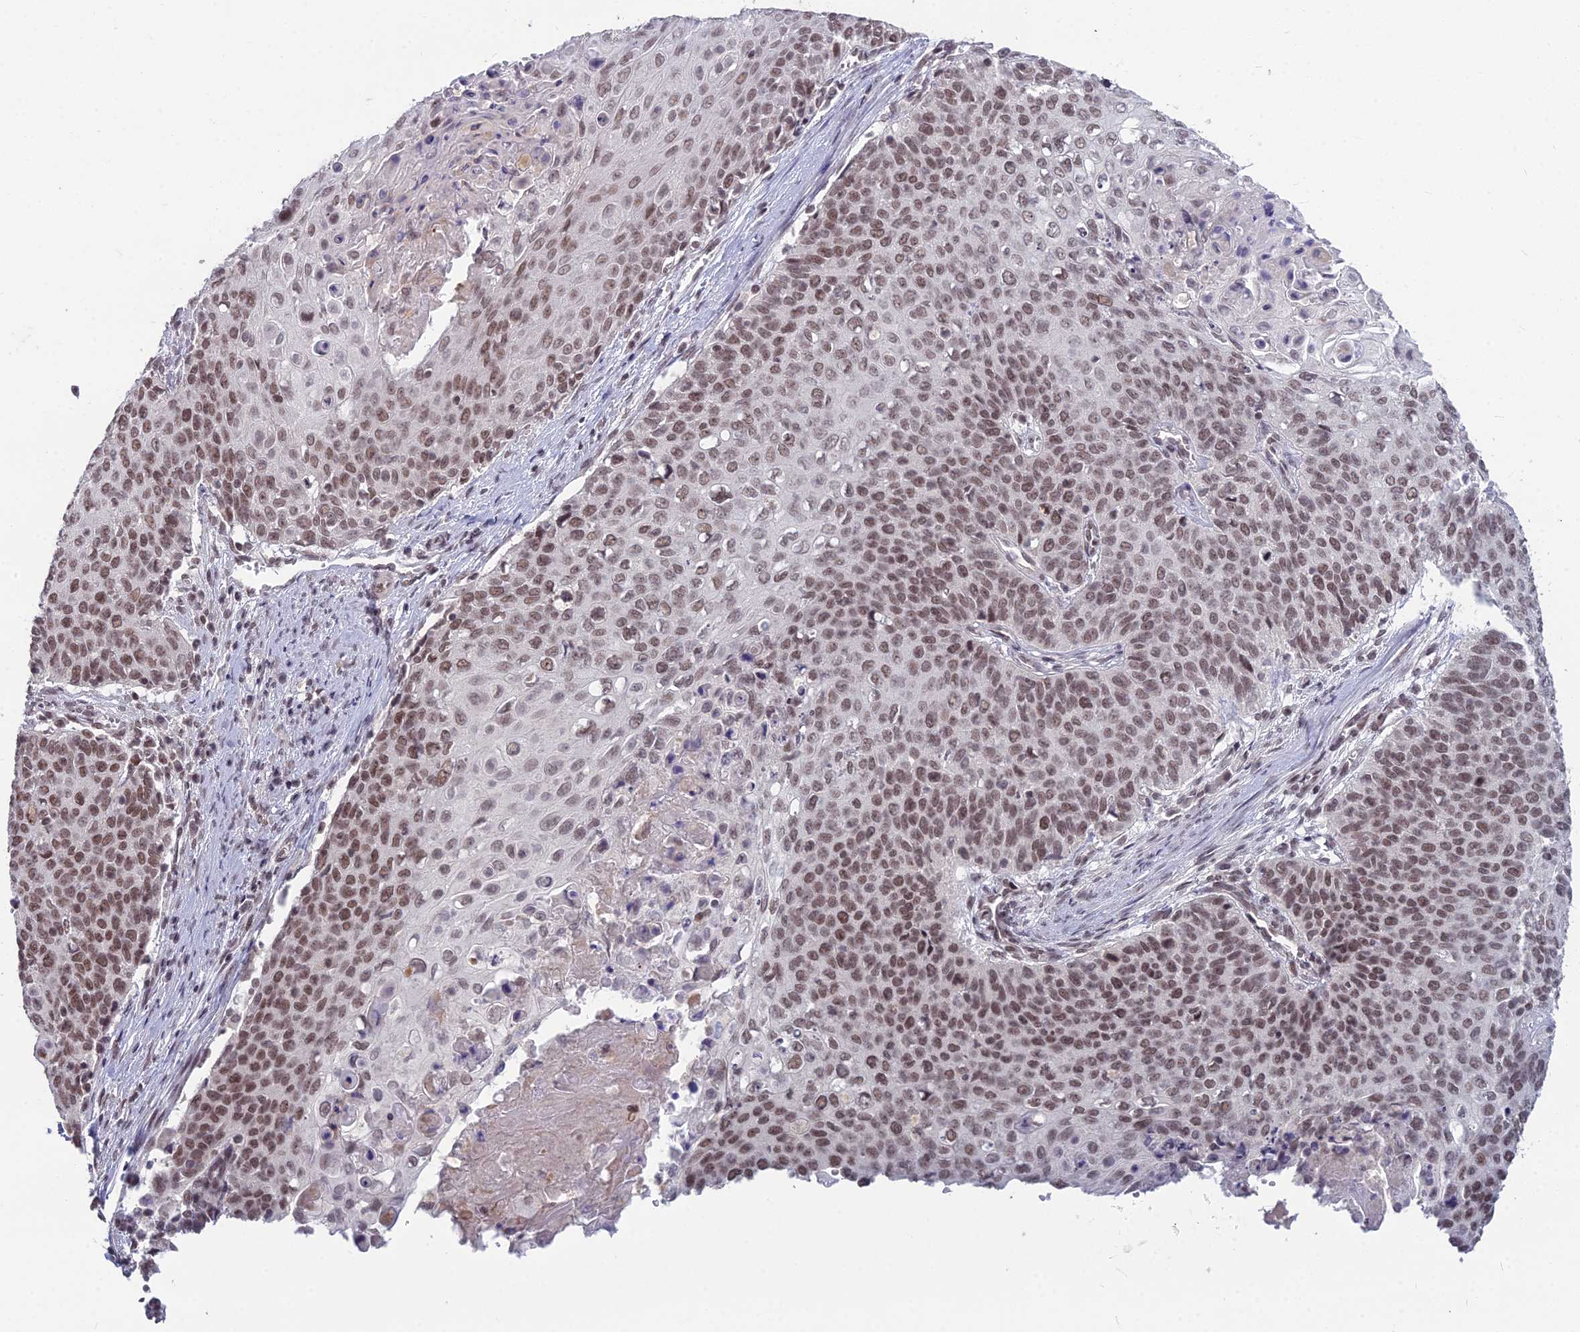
{"staining": {"intensity": "moderate", "quantity": ">75%", "location": "nuclear"}, "tissue": "cervical cancer", "cell_type": "Tumor cells", "image_type": "cancer", "snomed": [{"axis": "morphology", "description": "Squamous cell carcinoma, NOS"}, {"axis": "topography", "description": "Cervix"}], "caption": "High-power microscopy captured an immunohistochemistry (IHC) image of squamous cell carcinoma (cervical), revealing moderate nuclear staining in about >75% of tumor cells.", "gene": "KAT7", "patient": {"sex": "female", "age": 39}}